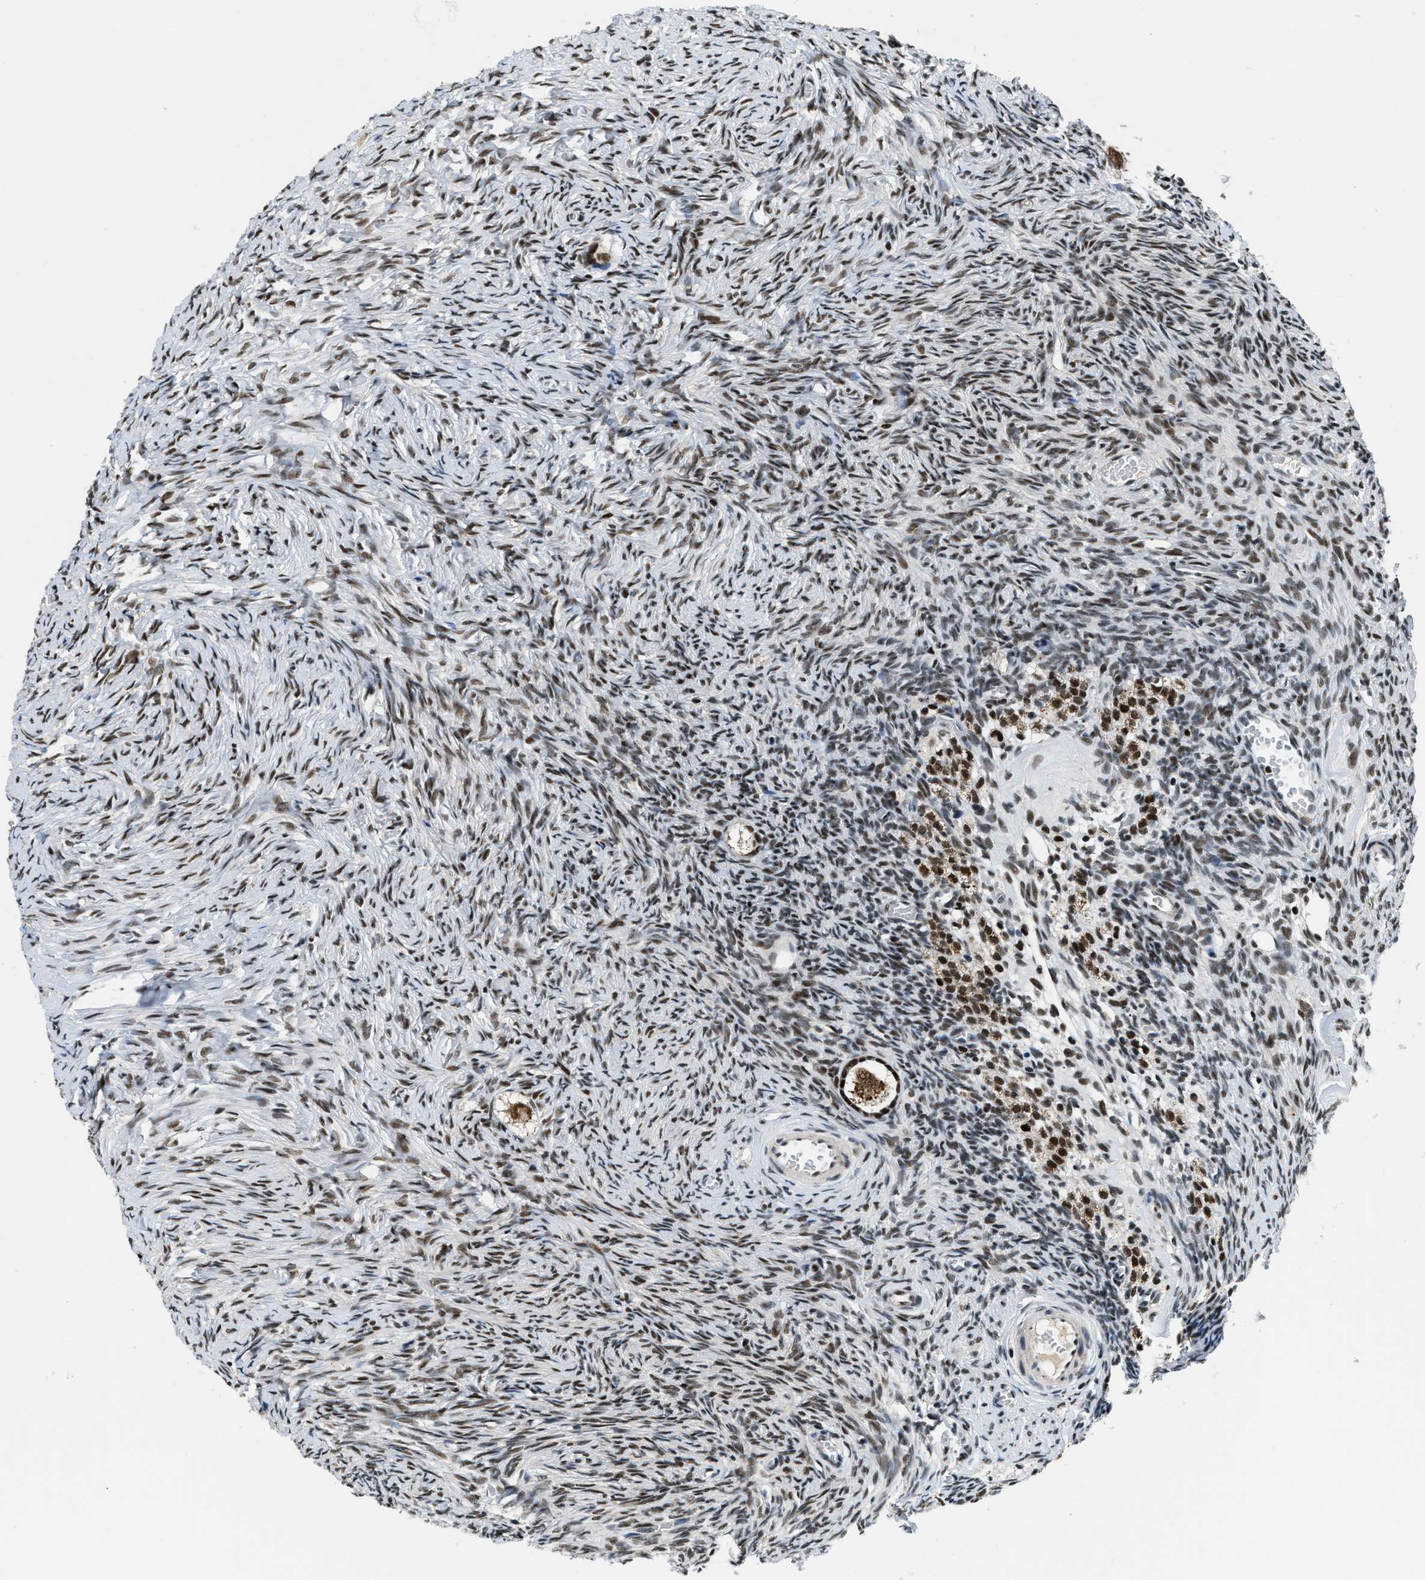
{"staining": {"intensity": "strong", "quantity": ">75%", "location": "nuclear"}, "tissue": "ovary", "cell_type": "Follicle cells", "image_type": "normal", "snomed": [{"axis": "morphology", "description": "Normal tissue, NOS"}, {"axis": "topography", "description": "Ovary"}], "caption": "Human ovary stained for a protein (brown) demonstrates strong nuclear positive staining in approximately >75% of follicle cells.", "gene": "KDM3B", "patient": {"sex": "female", "age": 27}}